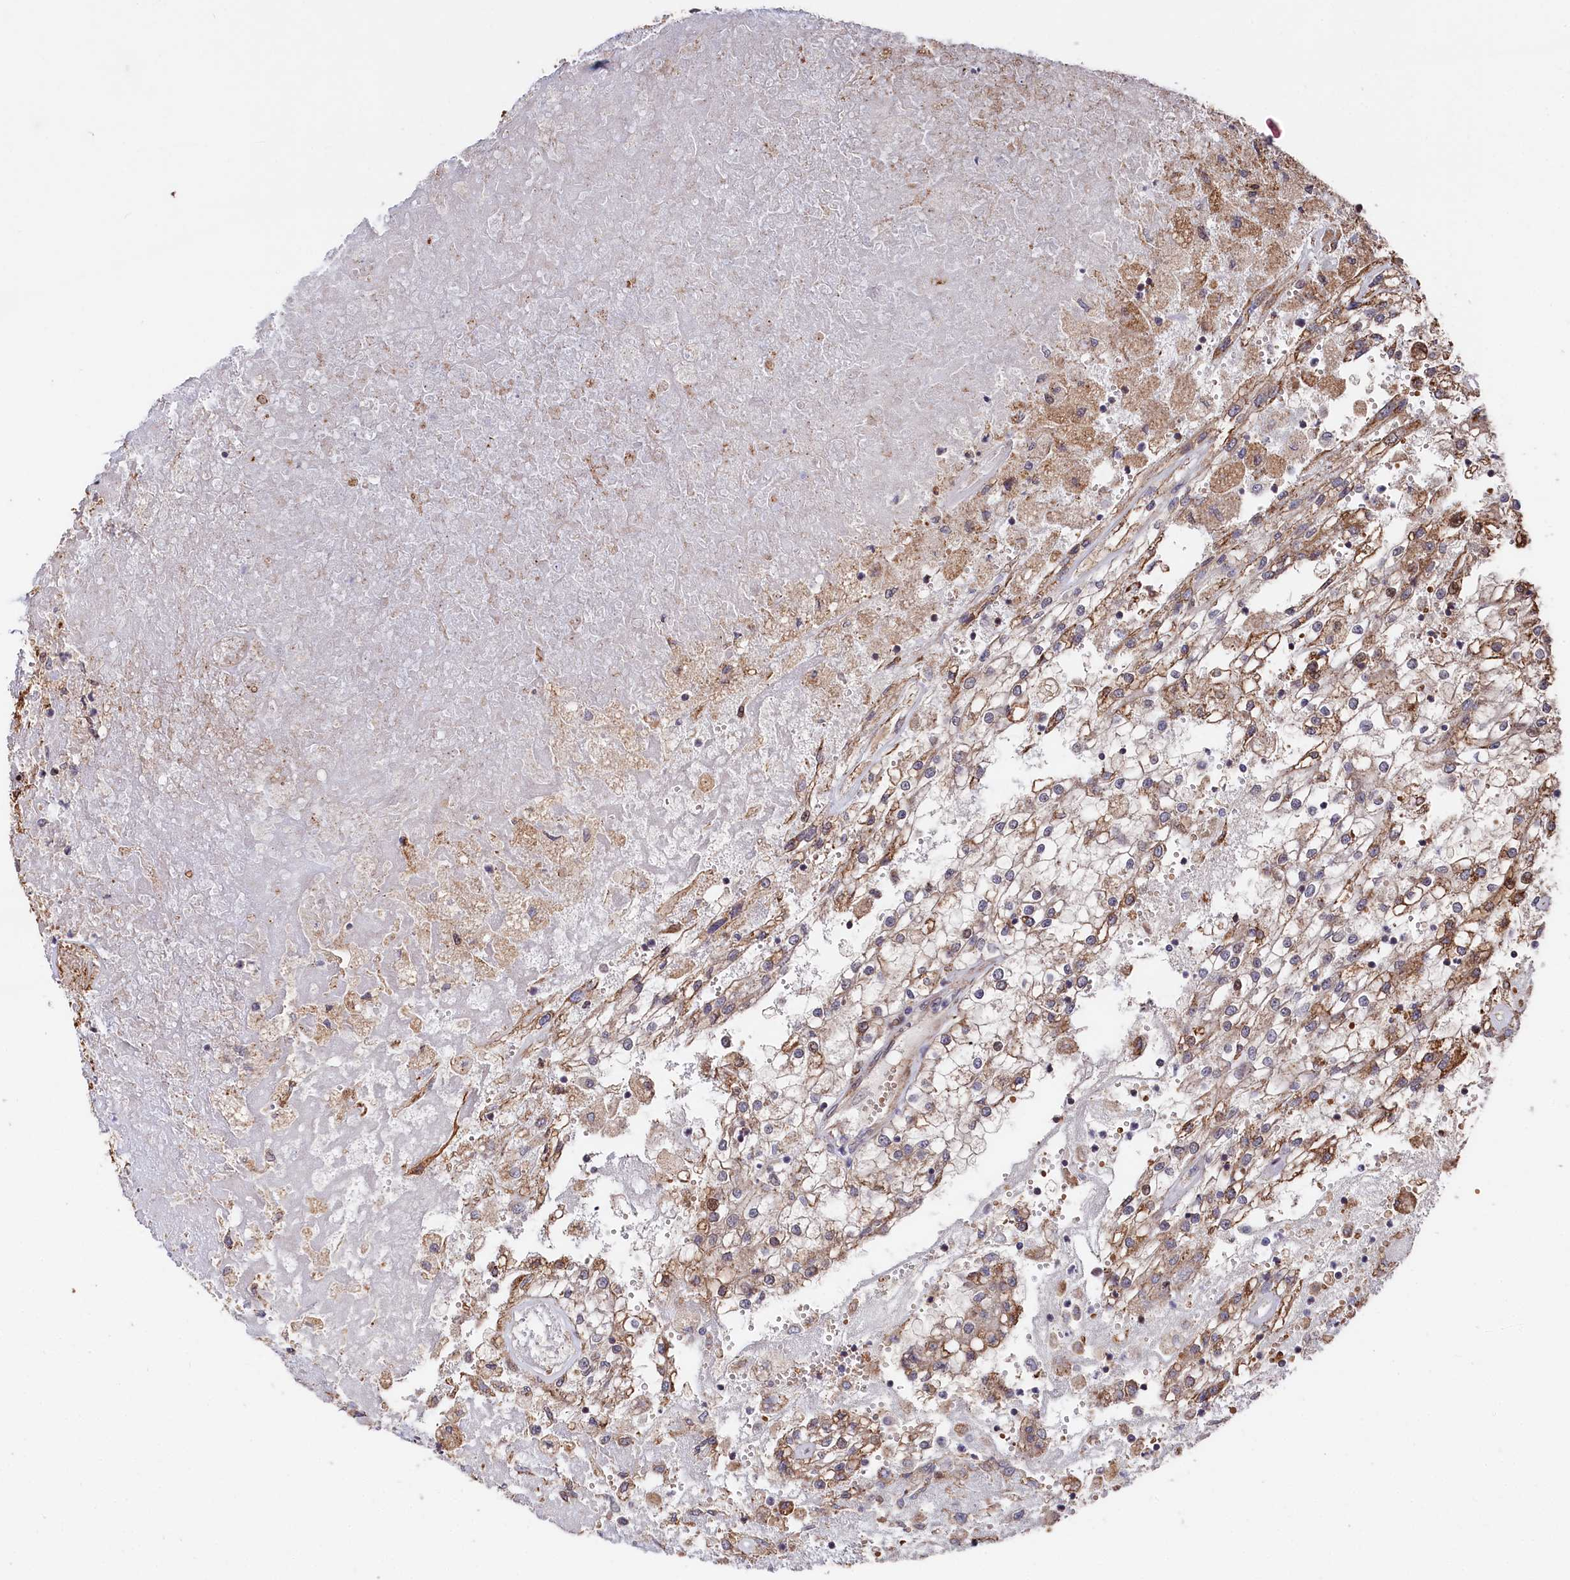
{"staining": {"intensity": "moderate", "quantity": "25%-75%", "location": "cytoplasmic/membranous"}, "tissue": "renal cancer", "cell_type": "Tumor cells", "image_type": "cancer", "snomed": [{"axis": "morphology", "description": "Adenocarcinoma, NOS"}, {"axis": "topography", "description": "Kidney"}], "caption": "The immunohistochemical stain labels moderate cytoplasmic/membranous expression in tumor cells of renal adenocarcinoma tissue. (IHC, brightfield microscopy, high magnification).", "gene": "TNKS1BP1", "patient": {"sex": "female", "age": 52}}